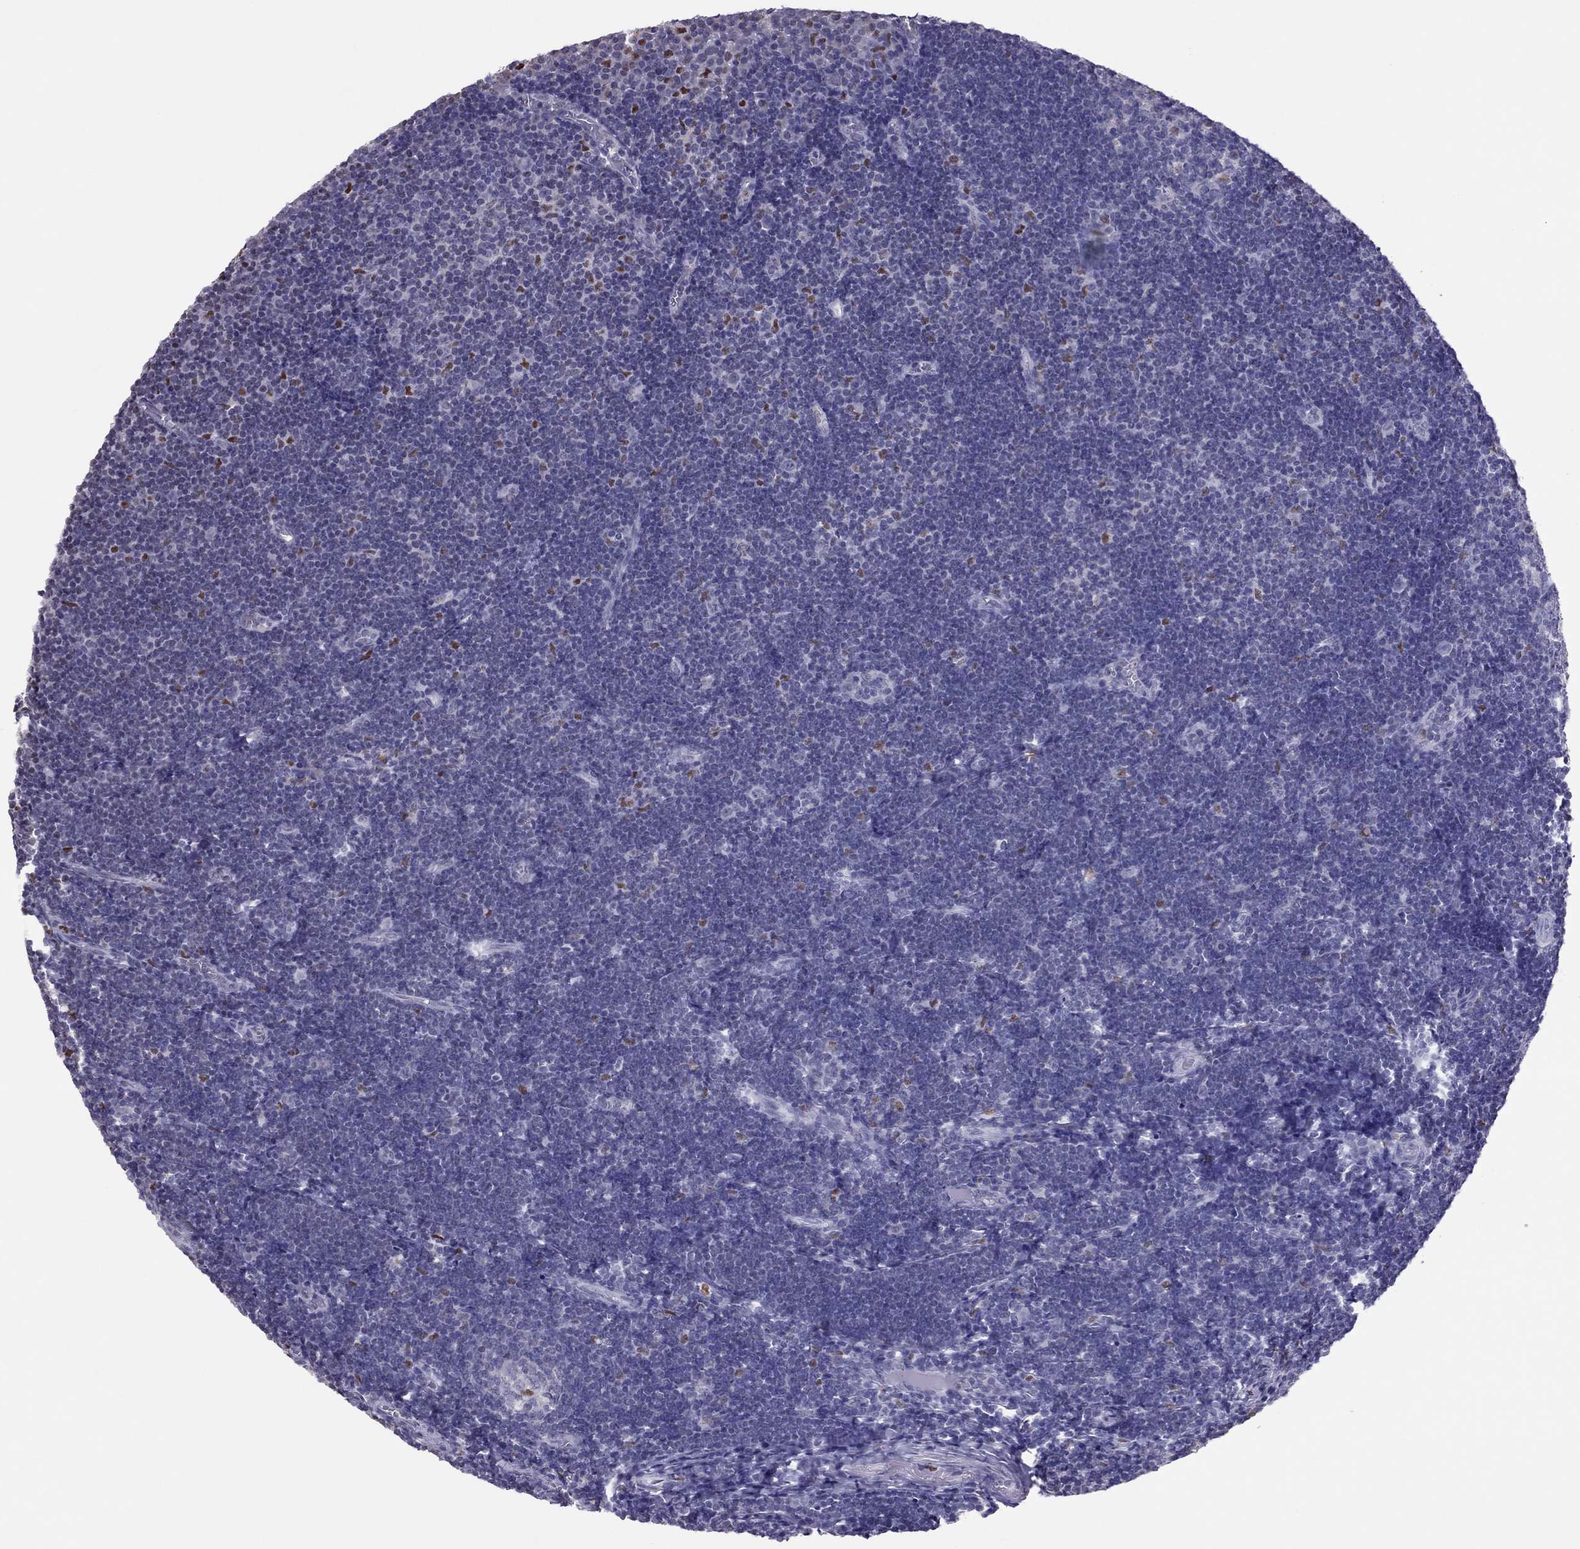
{"staining": {"intensity": "weak", "quantity": "<25%", "location": "nuclear"}, "tissue": "tonsil", "cell_type": "Germinal center cells", "image_type": "normal", "snomed": [{"axis": "morphology", "description": "Normal tissue, NOS"}, {"axis": "topography", "description": "Tonsil"}], "caption": "Immunohistochemical staining of normal tonsil shows no significant positivity in germinal center cells.", "gene": "SPINT3", "patient": {"sex": "female", "age": 13}}